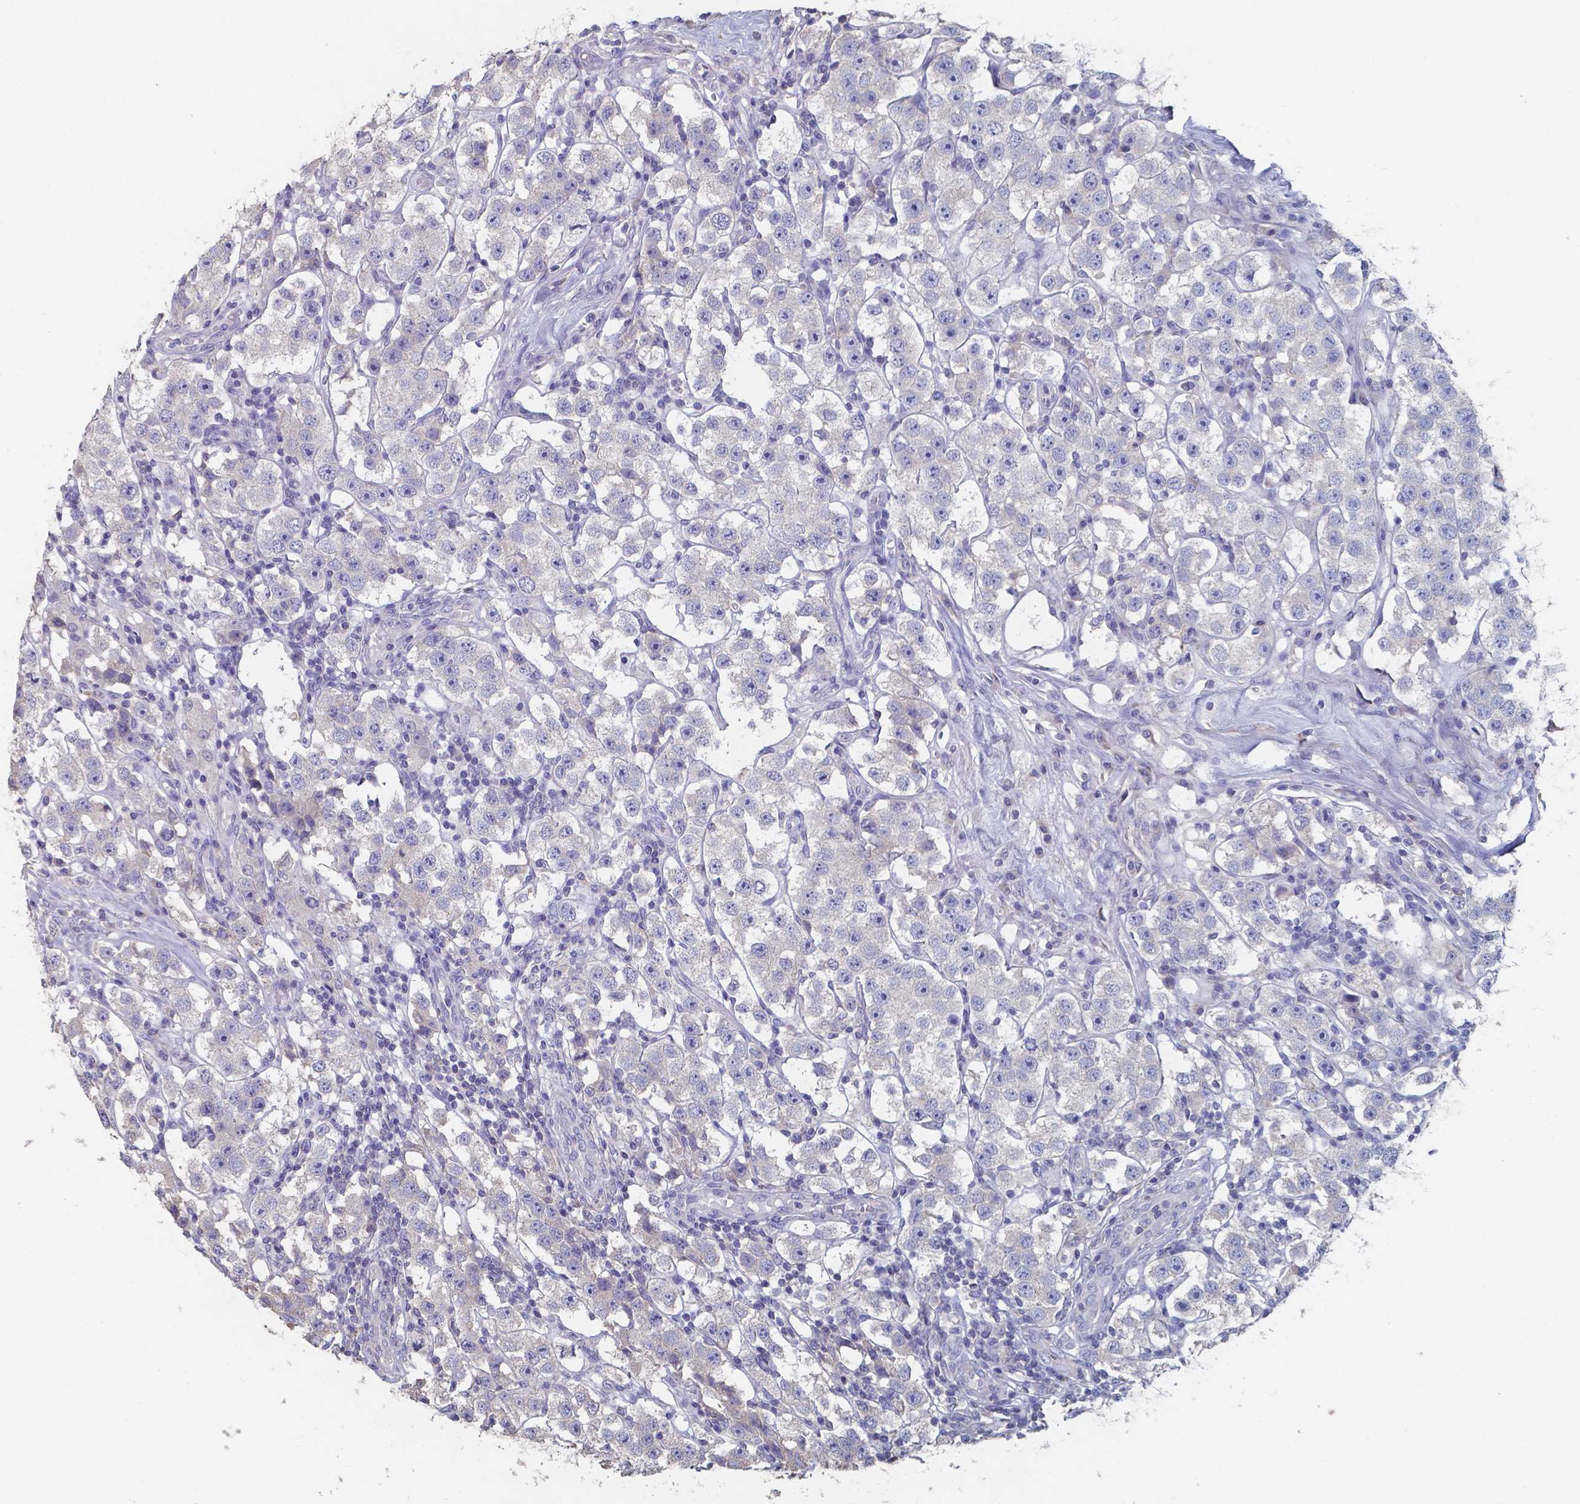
{"staining": {"intensity": "negative", "quantity": "none", "location": "none"}, "tissue": "testis cancer", "cell_type": "Tumor cells", "image_type": "cancer", "snomed": [{"axis": "morphology", "description": "Seminoma, NOS"}, {"axis": "topography", "description": "Testis"}], "caption": "Immunohistochemistry (IHC) histopathology image of testis cancer stained for a protein (brown), which displays no expression in tumor cells. (DAB (3,3'-diaminobenzidine) immunohistochemistry, high magnification).", "gene": "FOXJ1", "patient": {"sex": "male", "age": 37}}